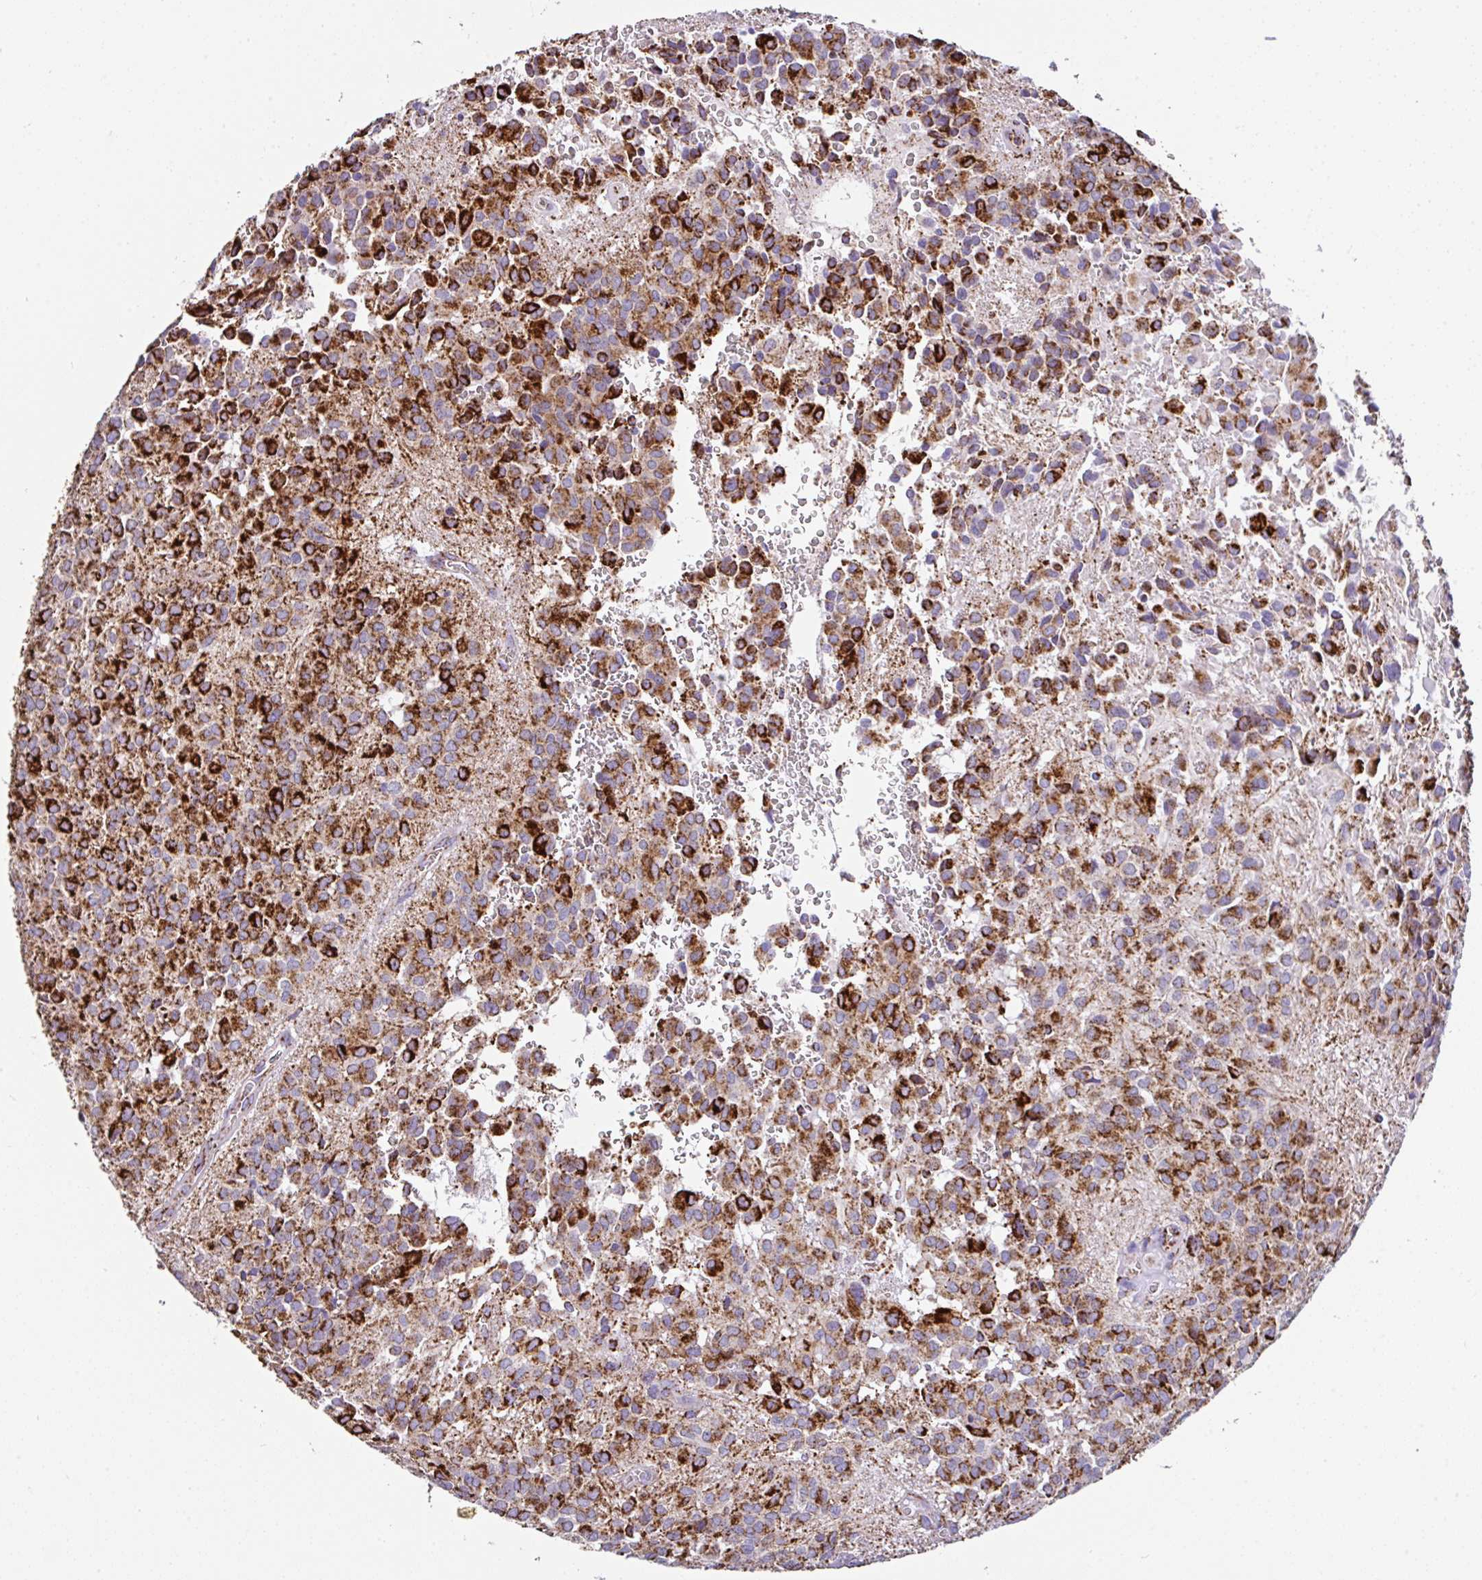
{"staining": {"intensity": "strong", "quantity": ">75%", "location": "cytoplasmic/membranous"}, "tissue": "glioma", "cell_type": "Tumor cells", "image_type": "cancer", "snomed": [{"axis": "morphology", "description": "Glioma, malignant, Low grade"}, {"axis": "topography", "description": "Brain"}], "caption": "Strong cytoplasmic/membranous protein positivity is present in about >75% of tumor cells in glioma.", "gene": "ANKRD33B", "patient": {"sex": "male", "age": 56}}